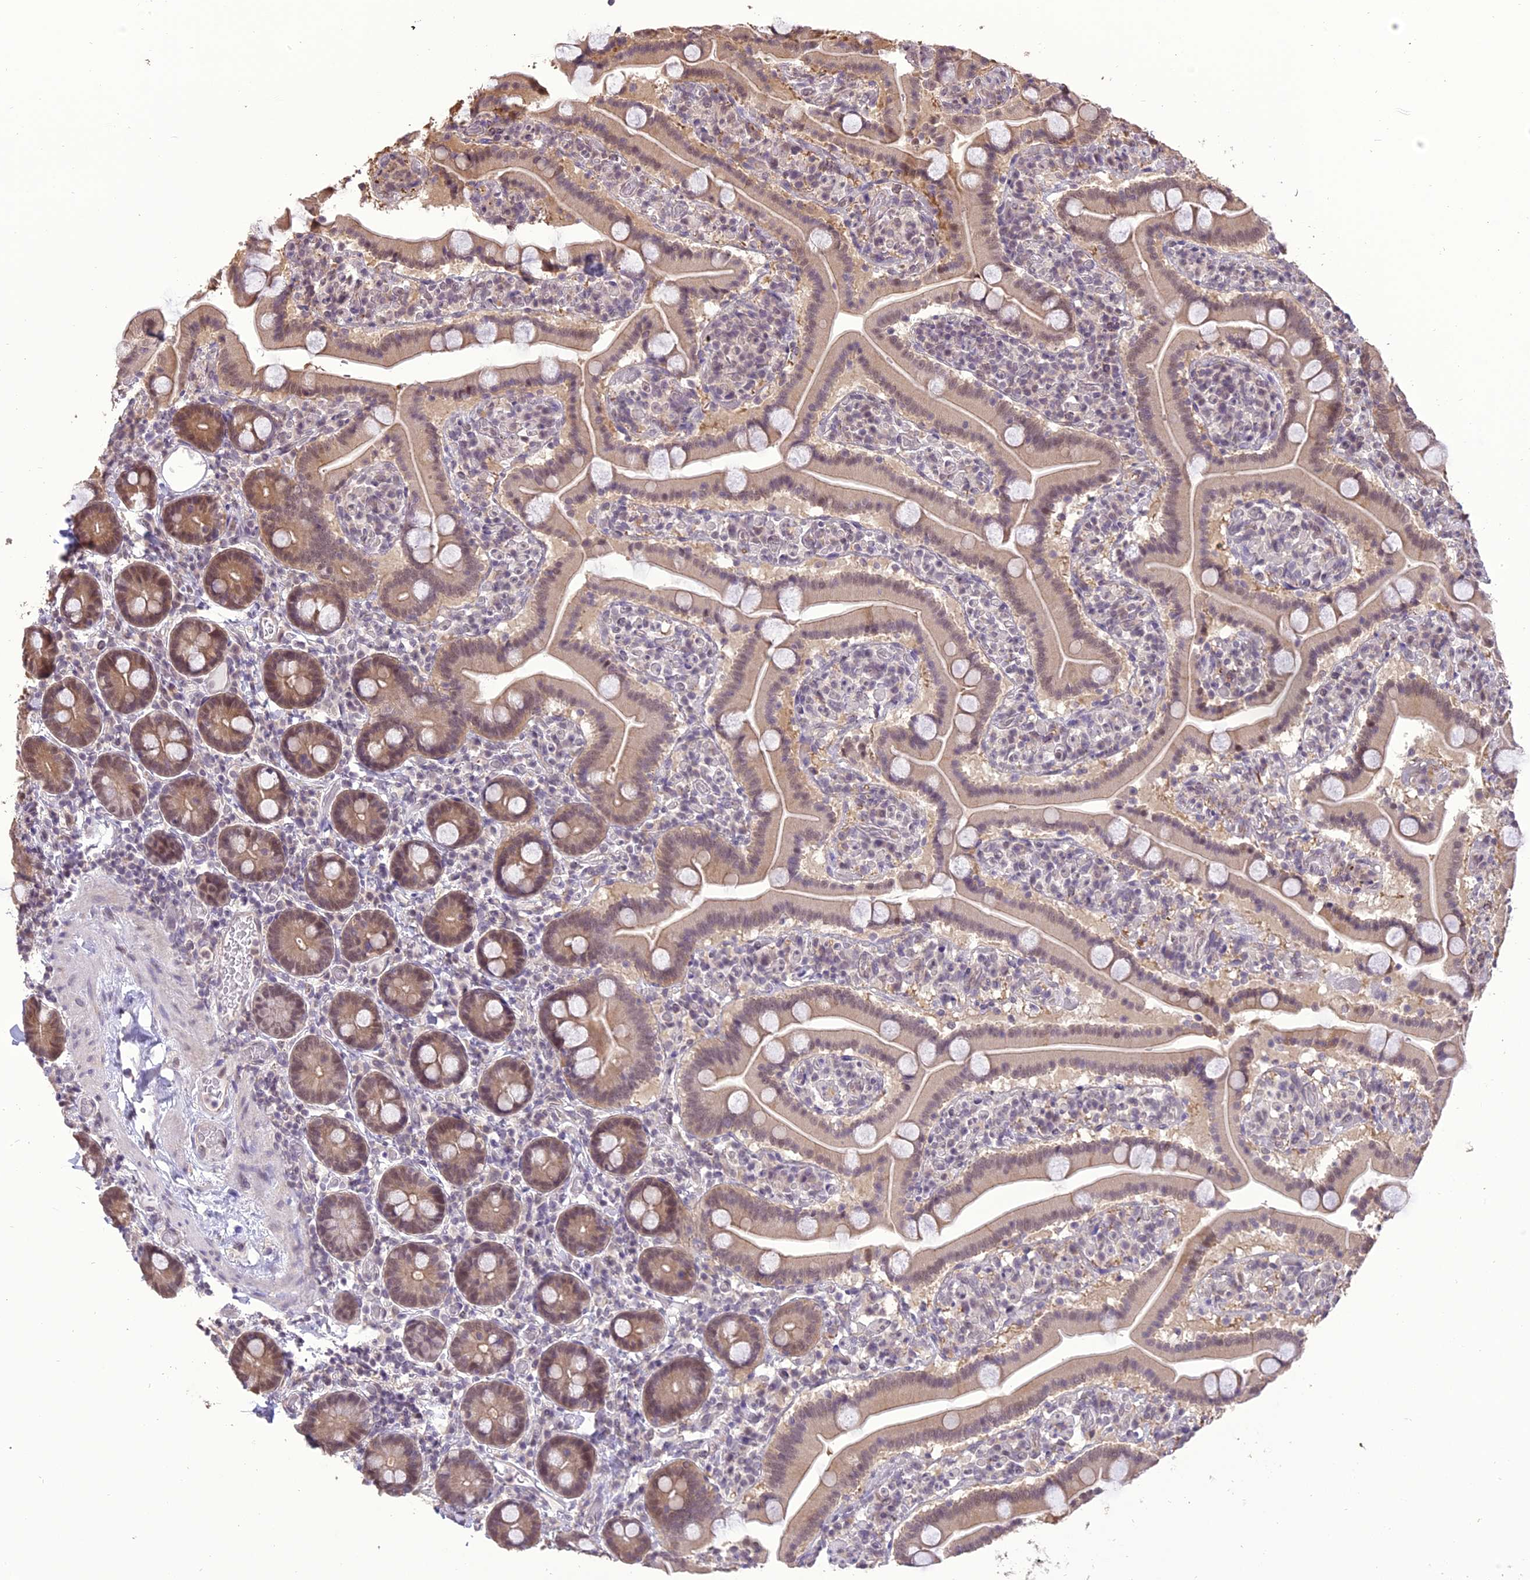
{"staining": {"intensity": "moderate", "quantity": "25%-75%", "location": "cytoplasmic/membranous,nuclear"}, "tissue": "duodenum", "cell_type": "Glandular cells", "image_type": "normal", "snomed": [{"axis": "morphology", "description": "Normal tissue, NOS"}, {"axis": "topography", "description": "Duodenum"}], "caption": "Immunohistochemical staining of normal duodenum exhibits moderate cytoplasmic/membranous,nuclear protein positivity in approximately 25%-75% of glandular cells. The staining was performed using DAB (3,3'-diaminobenzidine), with brown indicating positive protein expression. Nuclei are stained blue with hematoxylin.", "gene": "TIGD7", "patient": {"sex": "male", "age": 55}}